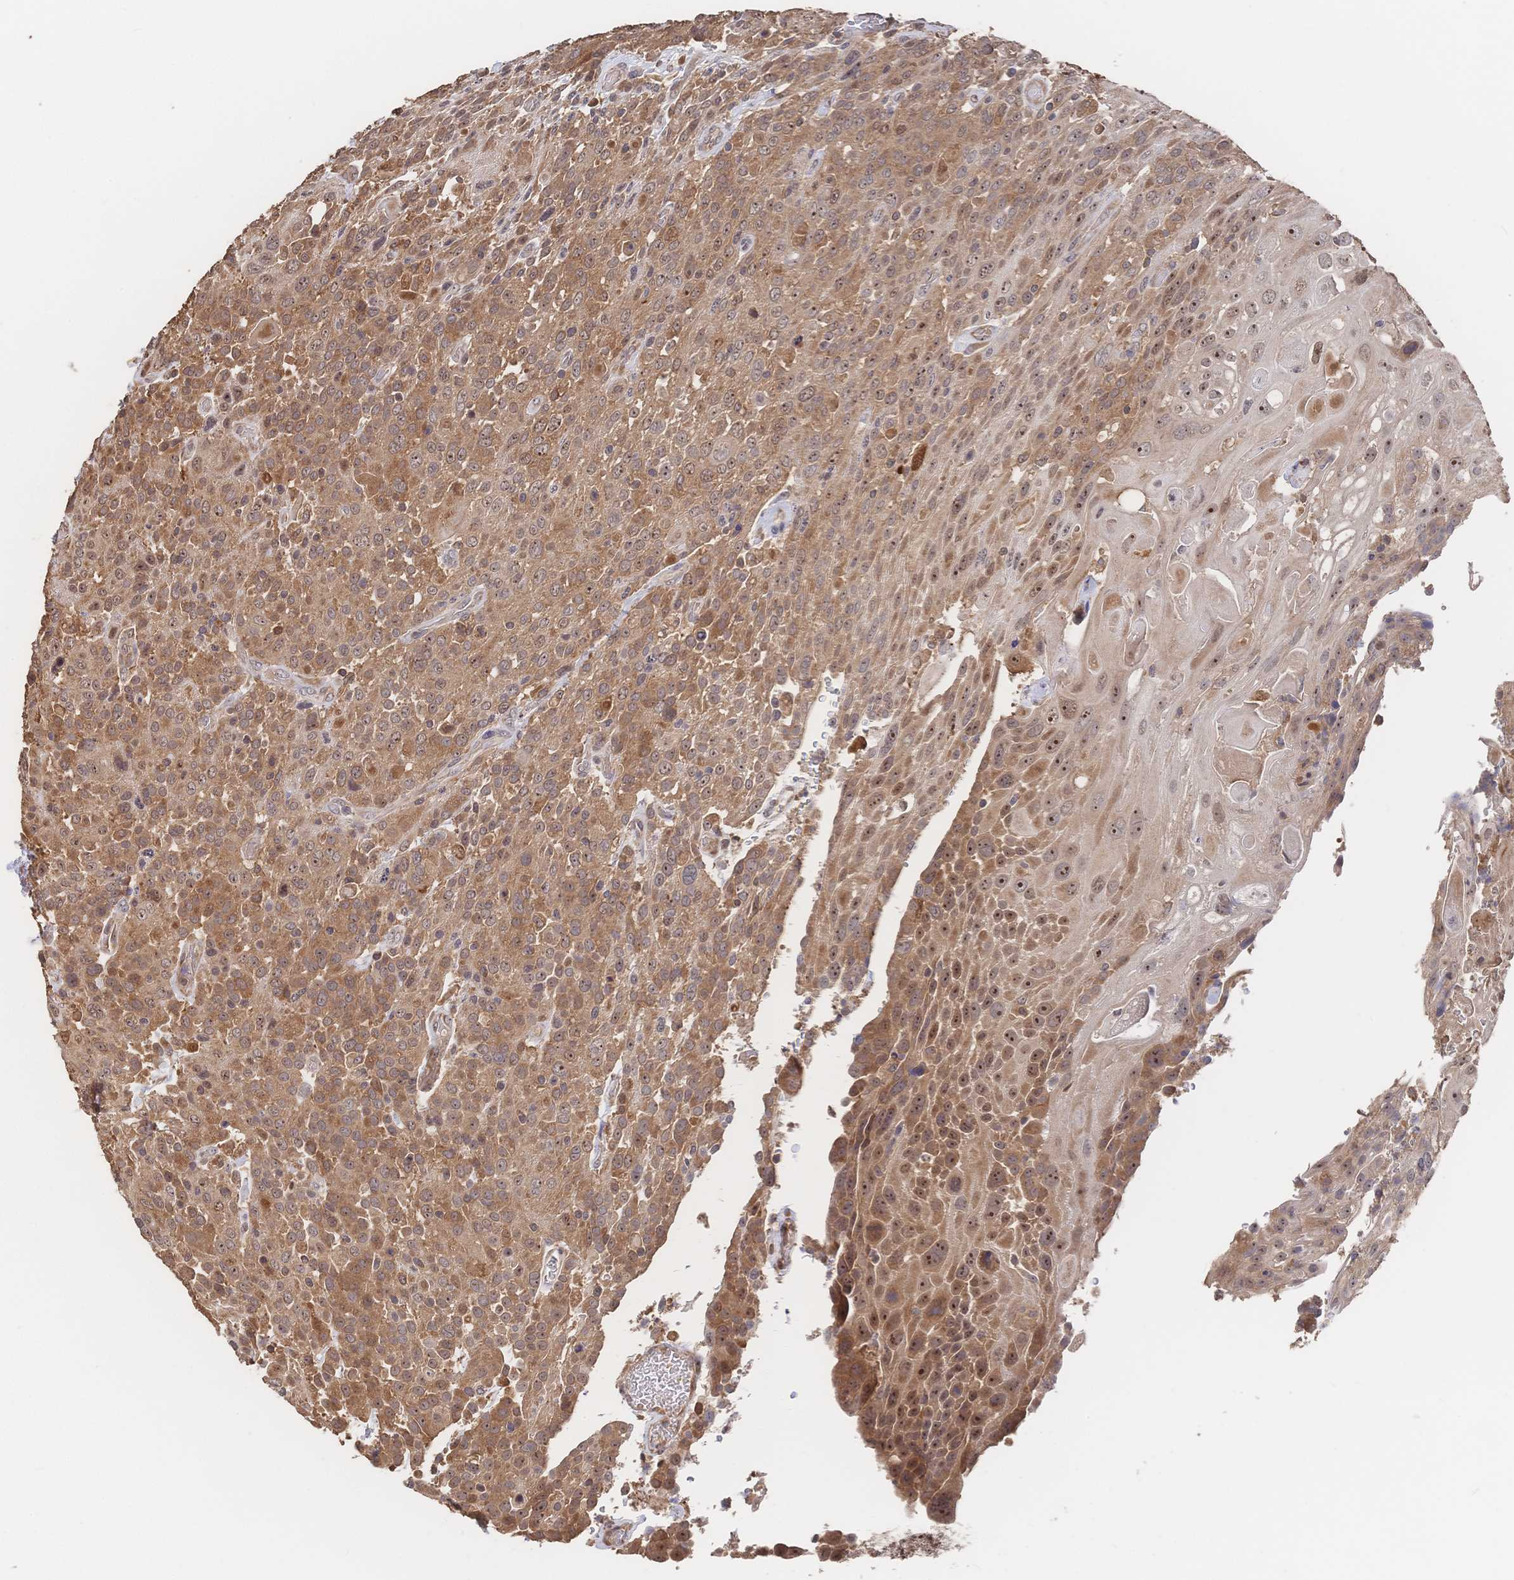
{"staining": {"intensity": "moderate", "quantity": ">75%", "location": "cytoplasmic/membranous,nuclear"}, "tissue": "urothelial cancer", "cell_type": "Tumor cells", "image_type": "cancer", "snomed": [{"axis": "morphology", "description": "Urothelial carcinoma, High grade"}, {"axis": "topography", "description": "Urinary bladder"}], "caption": "Urothelial carcinoma (high-grade) stained with a protein marker demonstrates moderate staining in tumor cells.", "gene": "DNAJA4", "patient": {"sex": "female", "age": 70}}